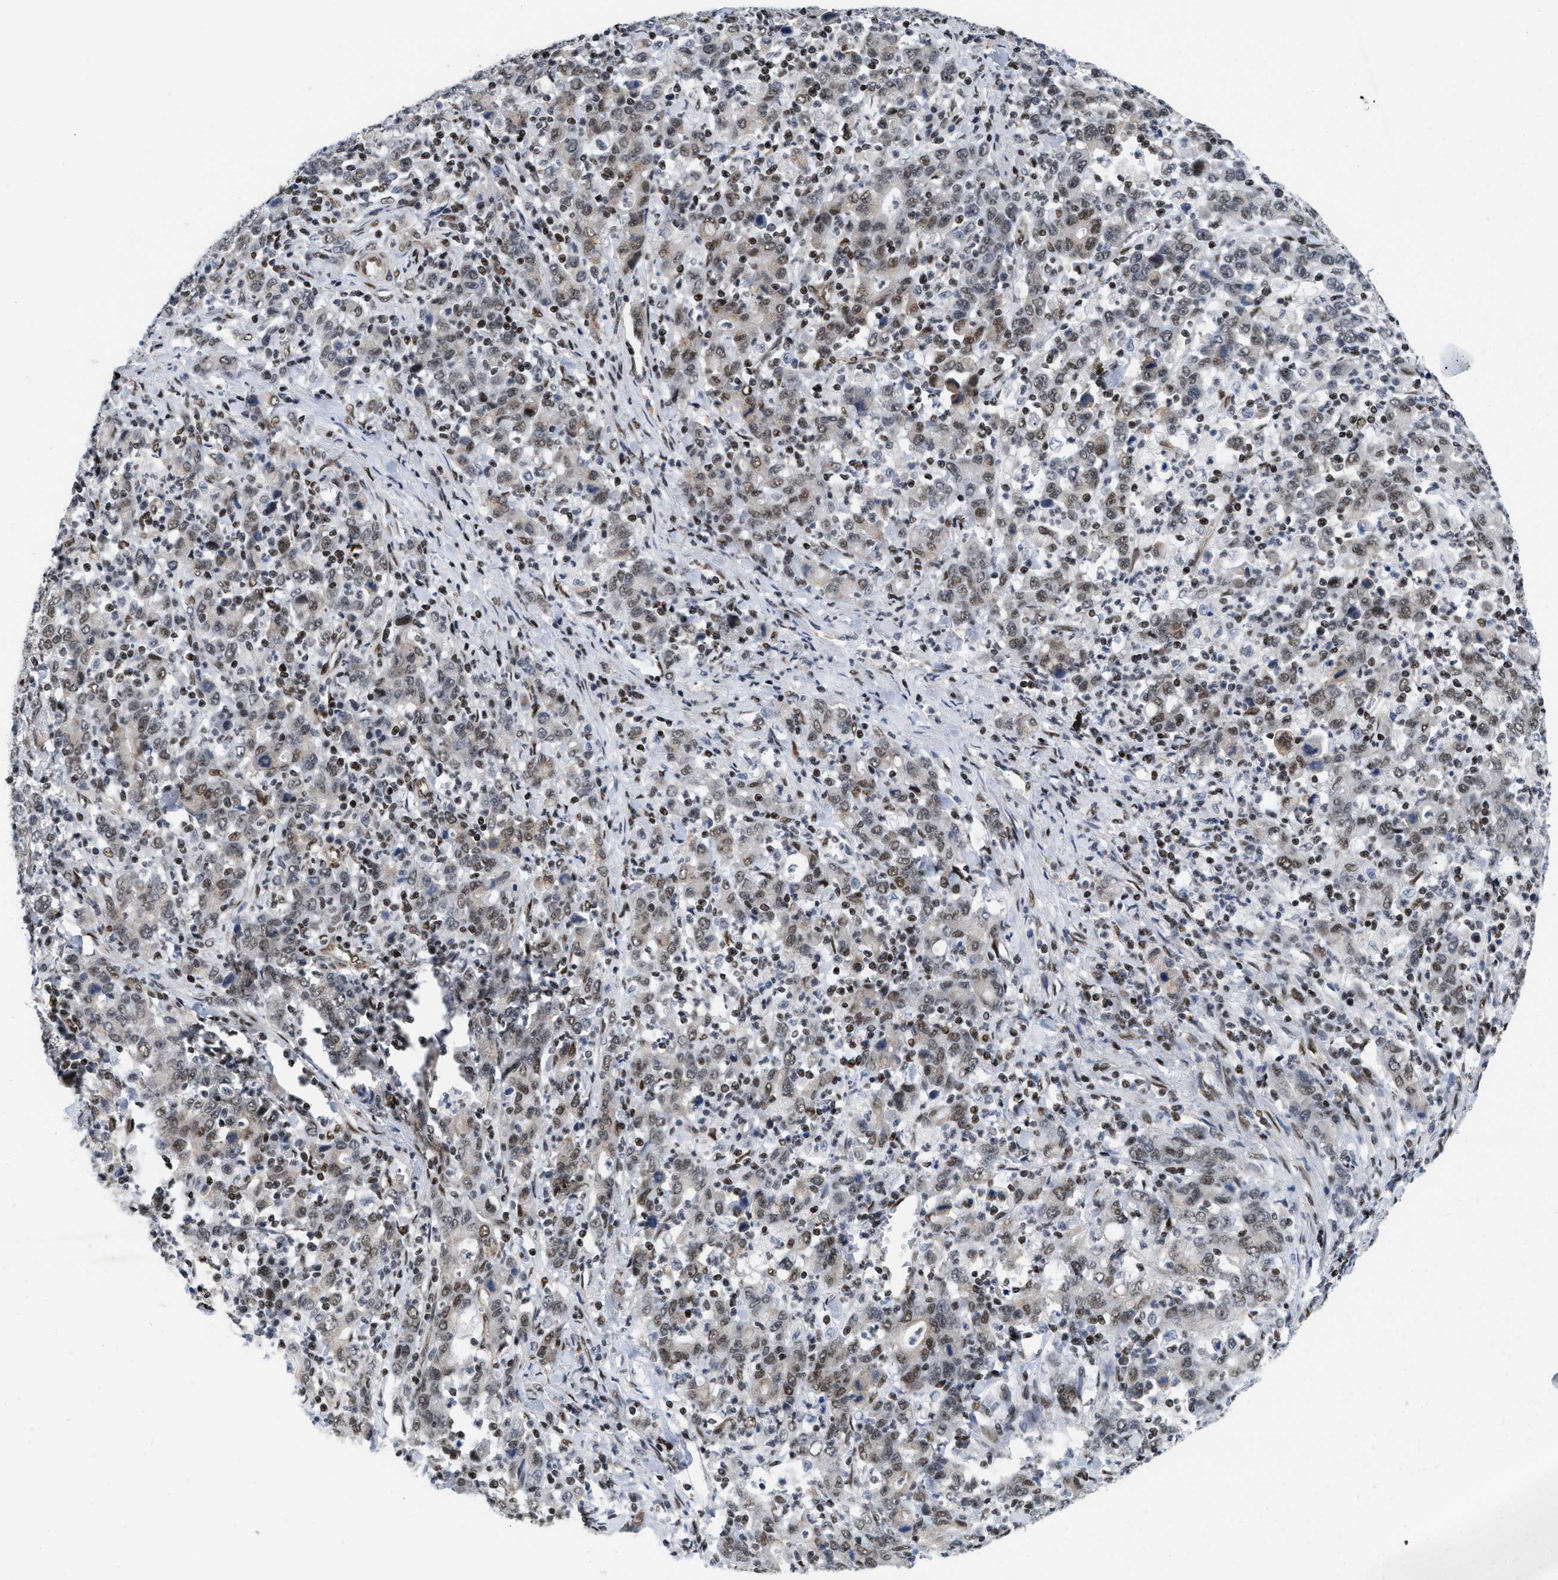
{"staining": {"intensity": "moderate", "quantity": ">75%", "location": "nuclear"}, "tissue": "stomach cancer", "cell_type": "Tumor cells", "image_type": "cancer", "snomed": [{"axis": "morphology", "description": "Adenocarcinoma, NOS"}, {"axis": "topography", "description": "Stomach, upper"}], "caption": "Approximately >75% of tumor cells in stomach cancer reveal moderate nuclear protein positivity as visualized by brown immunohistochemical staining.", "gene": "MIER1", "patient": {"sex": "male", "age": 69}}